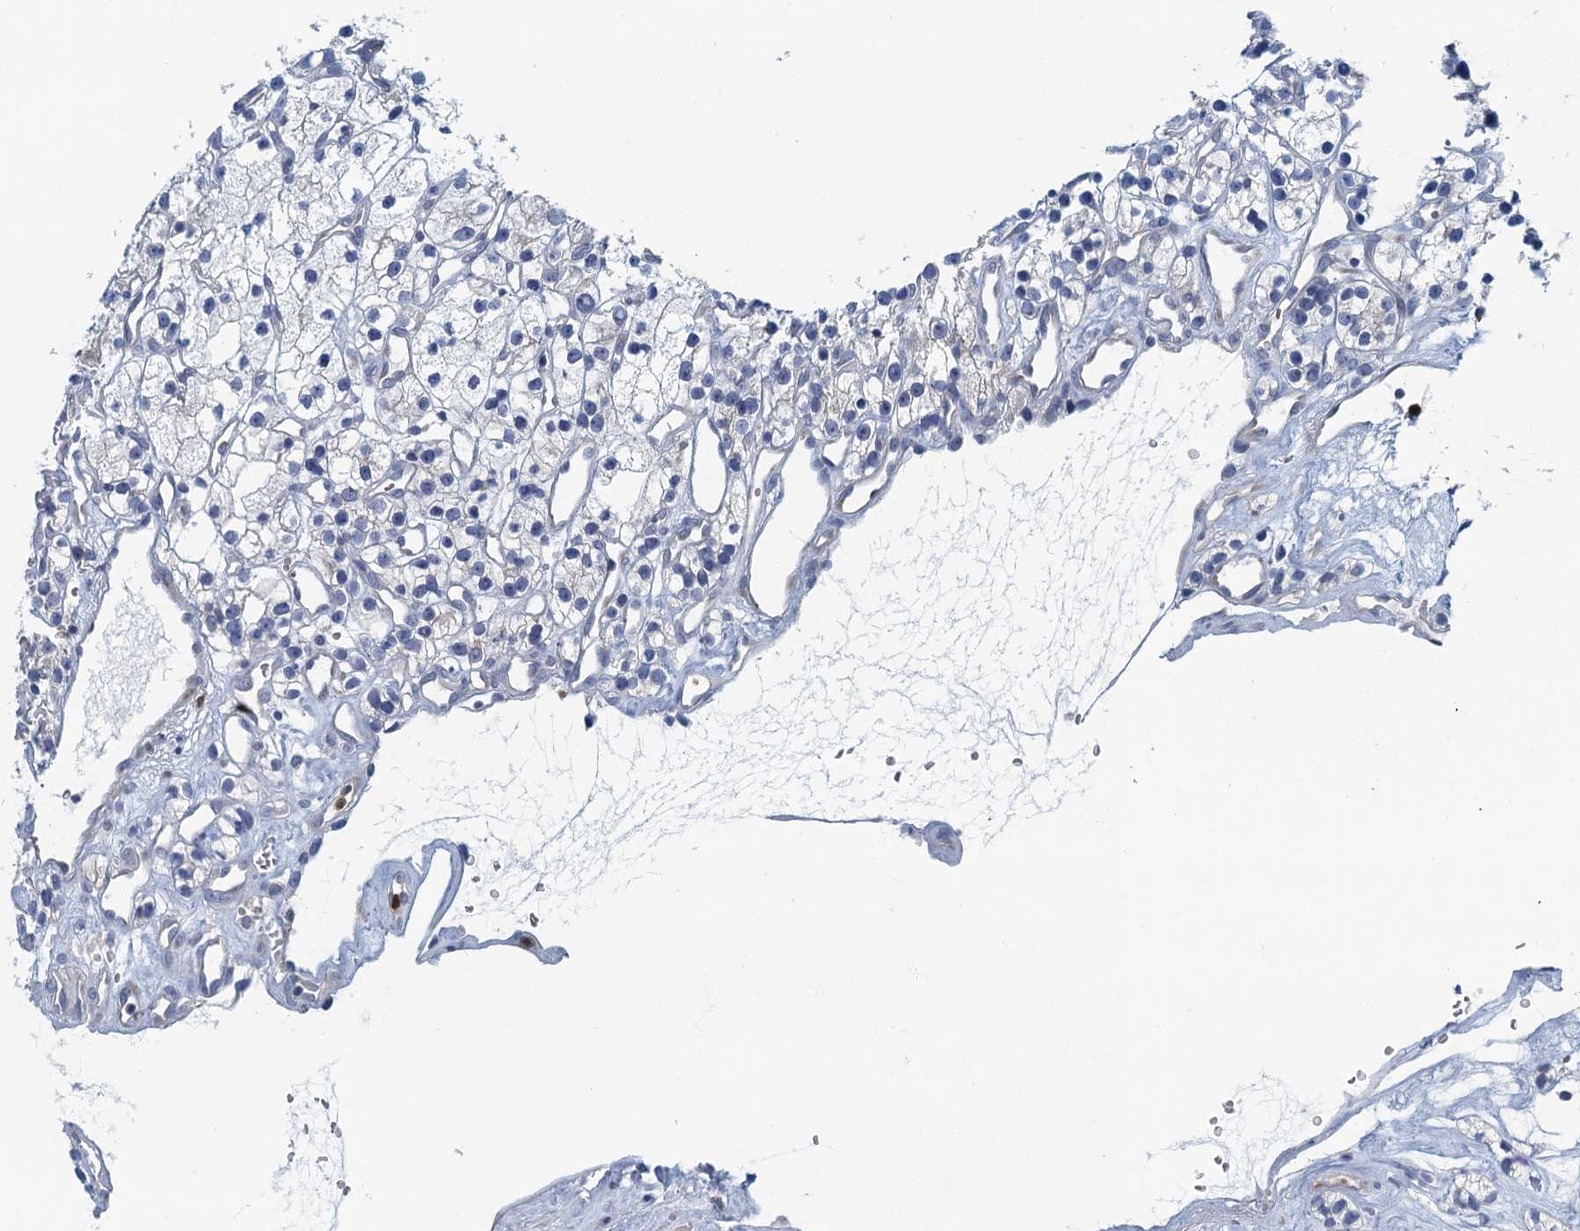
{"staining": {"intensity": "negative", "quantity": "none", "location": "none"}, "tissue": "renal cancer", "cell_type": "Tumor cells", "image_type": "cancer", "snomed": [{"axis": "morphology", "description": "Adenocarcinoma, NOS"}, {"axis": "topography", "description": "Kidney"}], "caption": "An immunohistochemistry (IHC) histopathology image of renal adenocarcinoma is shown. There is no staining in tumor cells of renal adenocarcinoma.", "gene": "ANKDD1A", "patient": {"sex": "female", "age": 57}}